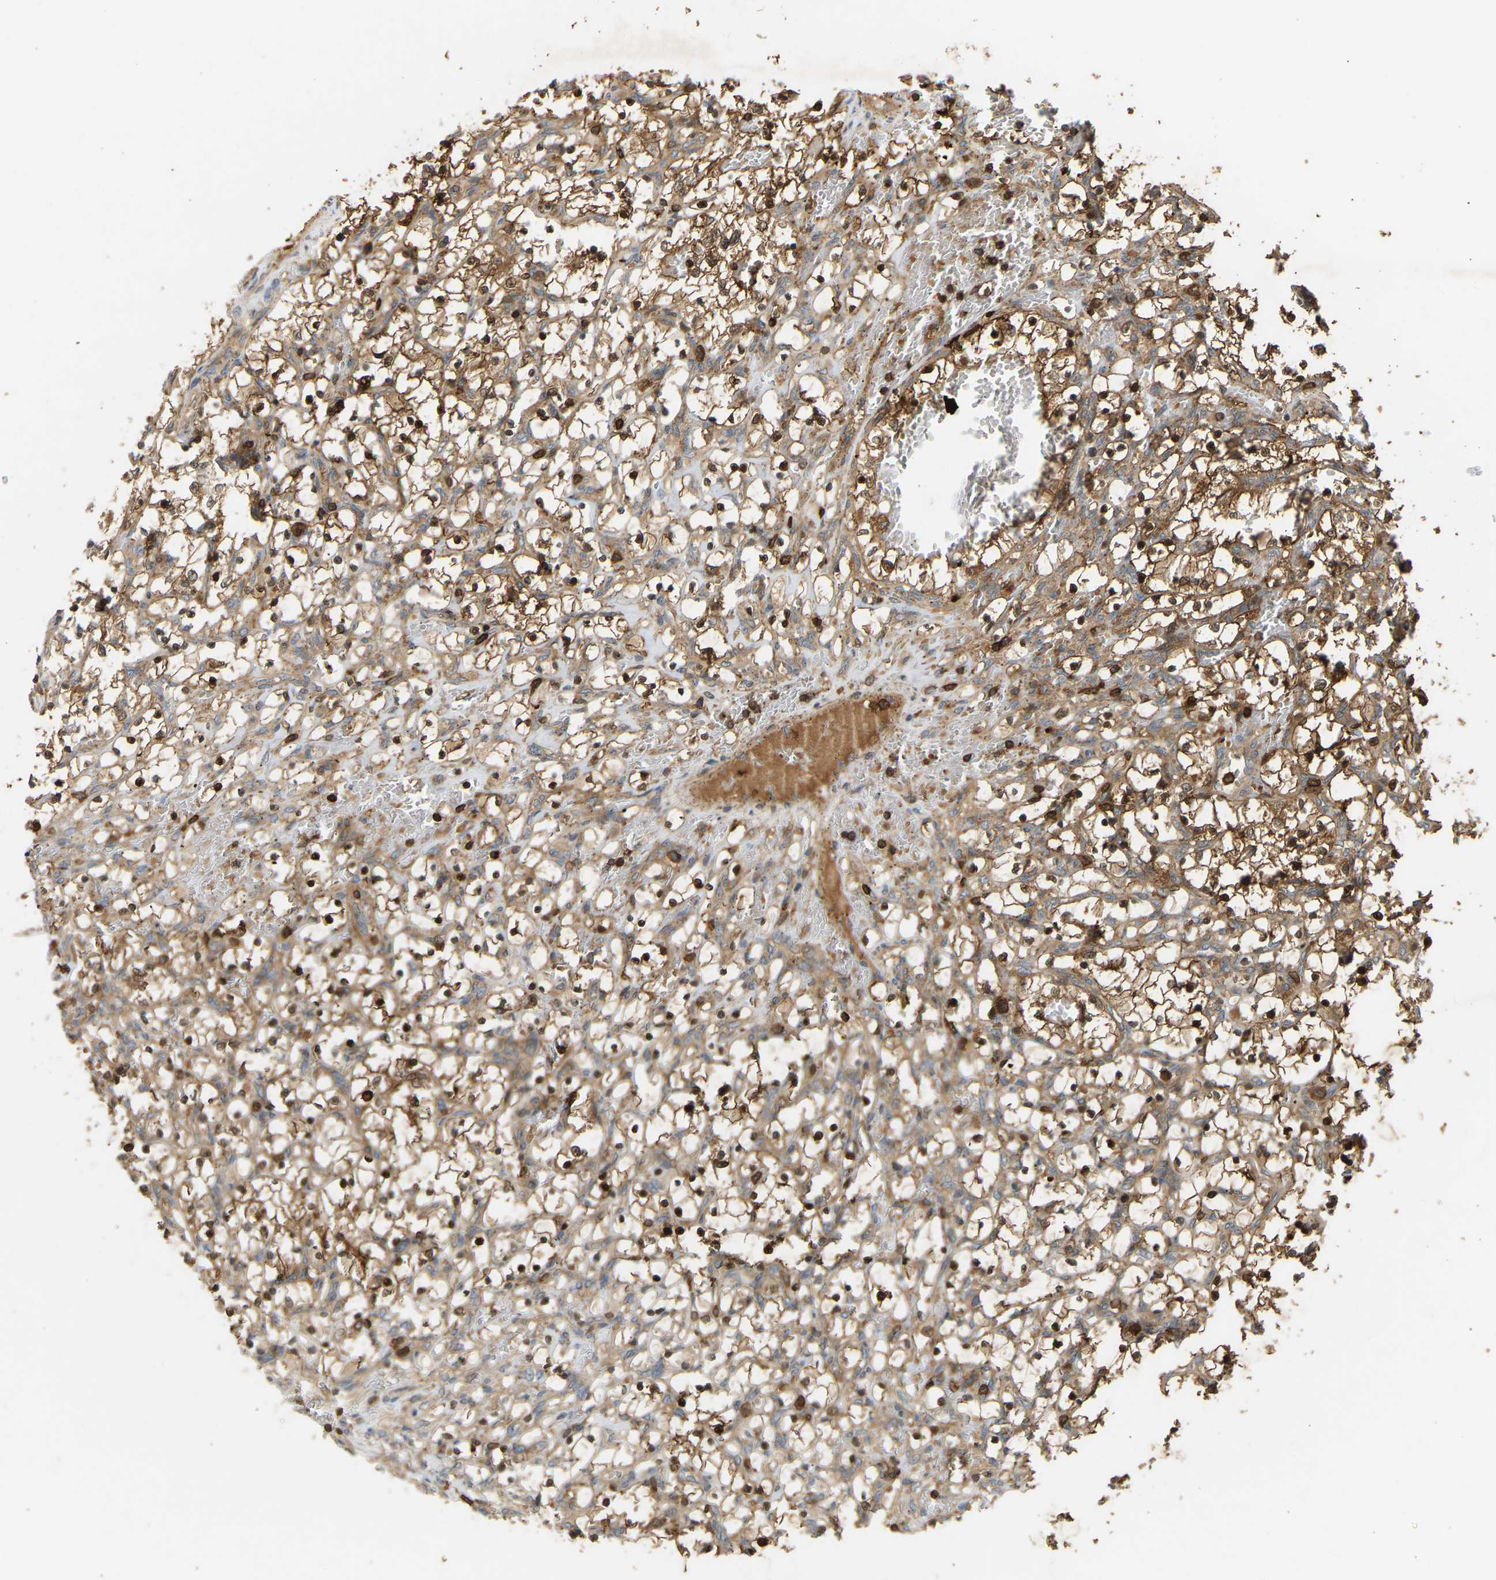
{"staining": {"intensity": "strong", "quantity": ">75%", "location": "cytoplasmic/membranous,nuclear"}, "tissue": "renal cancer", "cell_type": "Tumor cells", "image_type": "cancer", "snomed": [{"axis": "morphology", "description": "Adenocarcinoma, NOS"}, {"axis": "topography", "description": "Kidney"}], "caption": "Immunohistochemistry (IHC) staining of renal cancer (adenocarcinoma), which displays high levels of strong cytoplasmic/membranous and nuclear positivity in about >75% of tumor cells indicating strong cytoplasmic/membranous and nuclear protein positivity. The staining was performed using DAB (brown) for protein detection and nuclei were counterstained in hematoxylin (blue).", "gene": "GOPC", "patient": {"sex": "female", "age": 69}}